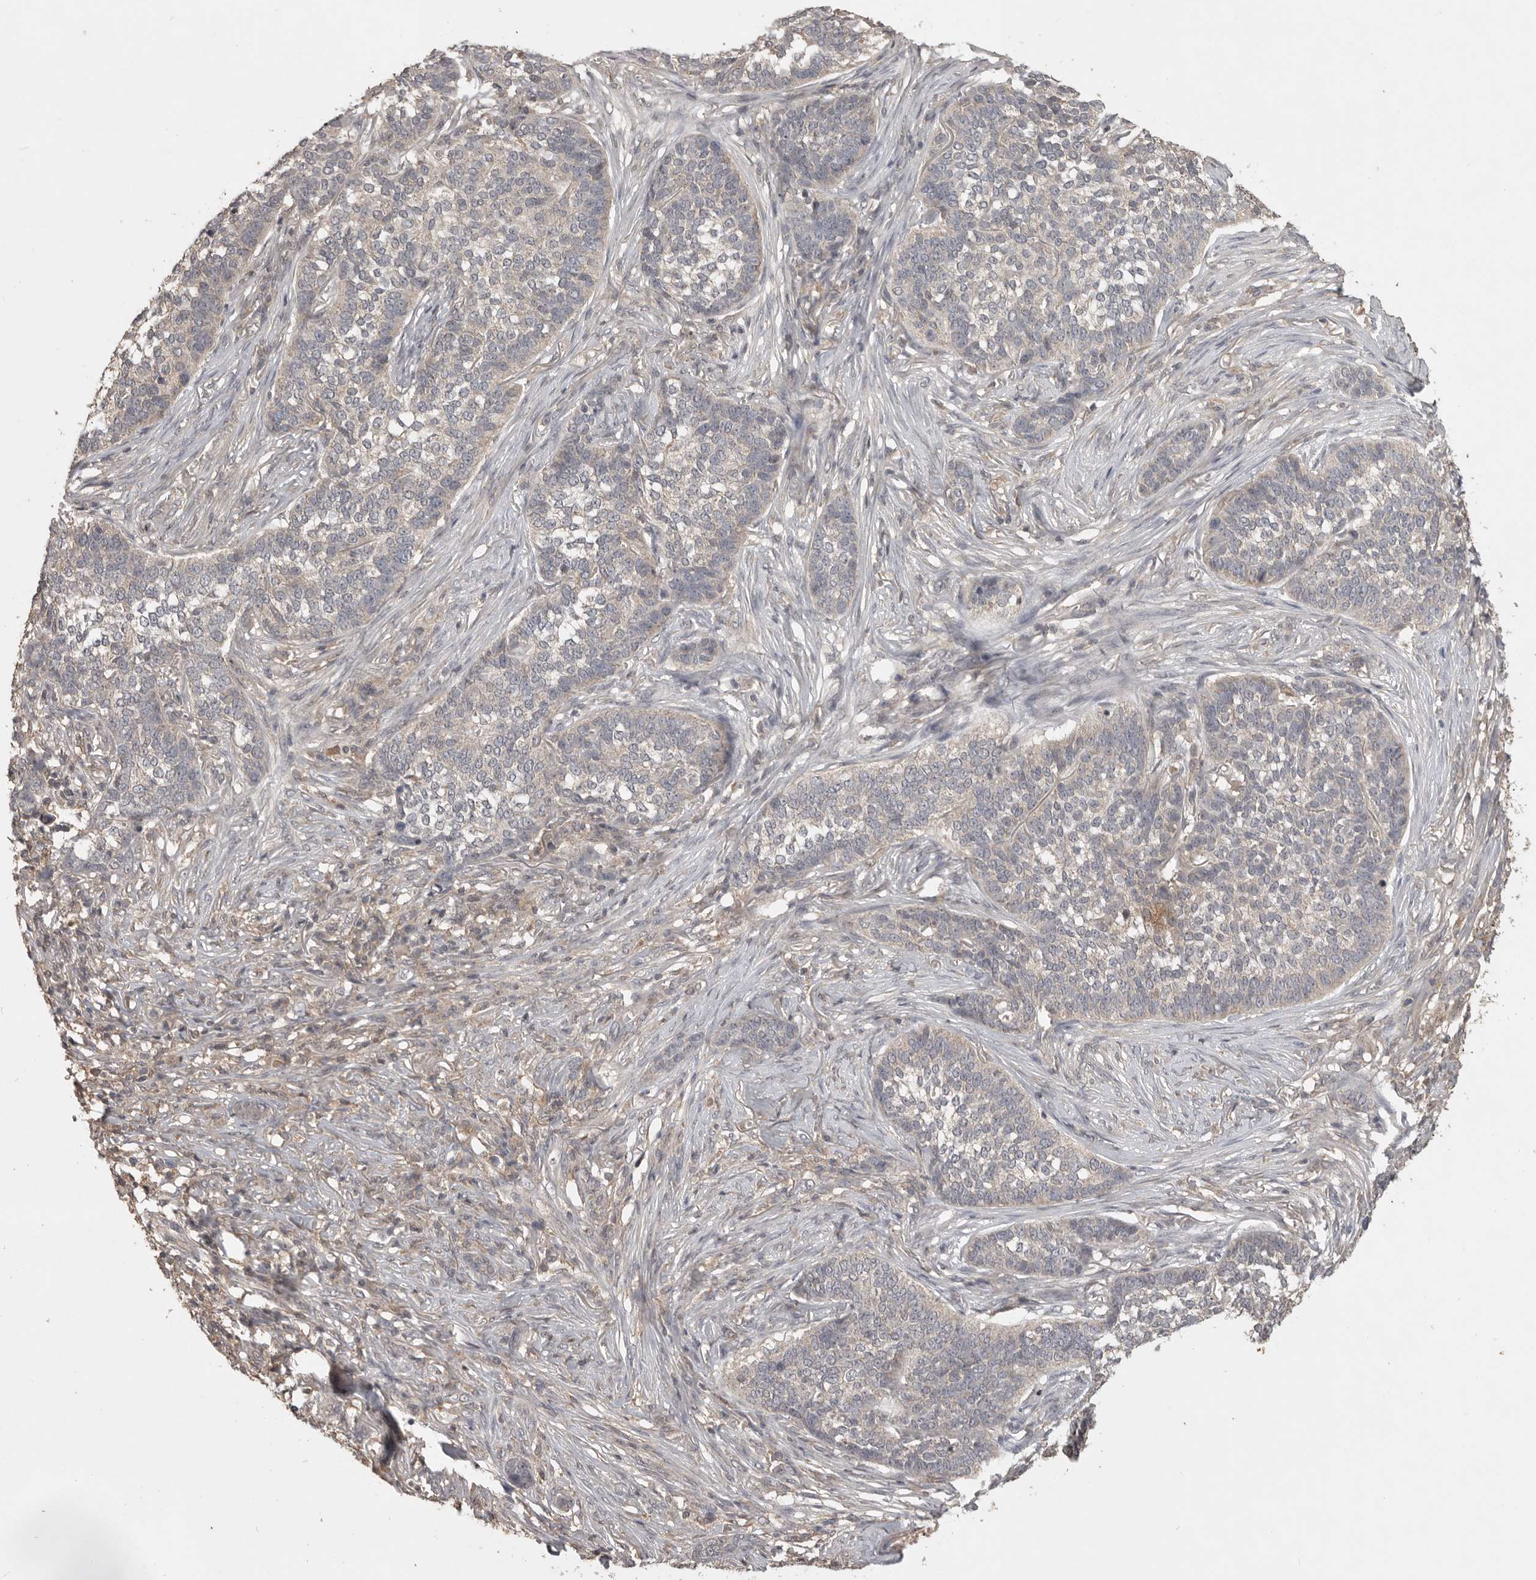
{"staining": {"intensity": "negative", "quantity": "none", "location": "none"}, "tissue": "skin cancer", "cell_type": "Tumor cells", "image_type": "cancer", "snomed": [{"axis": "morphology", "description": "Basal cell carcinoma"}, {"axis": "topography", "description": "Skin"}], "caption": "A micrograph of skin basal cell carcinoma stained for a protein displays no brown staining in tumor cells. (Brightfield microscopy of DAB (3,3'-diaminobenzidine) immunohistochemistry at high magnification).", "gene": "ADAMTS4", "patient": {"sex": "male", "age": 85}}